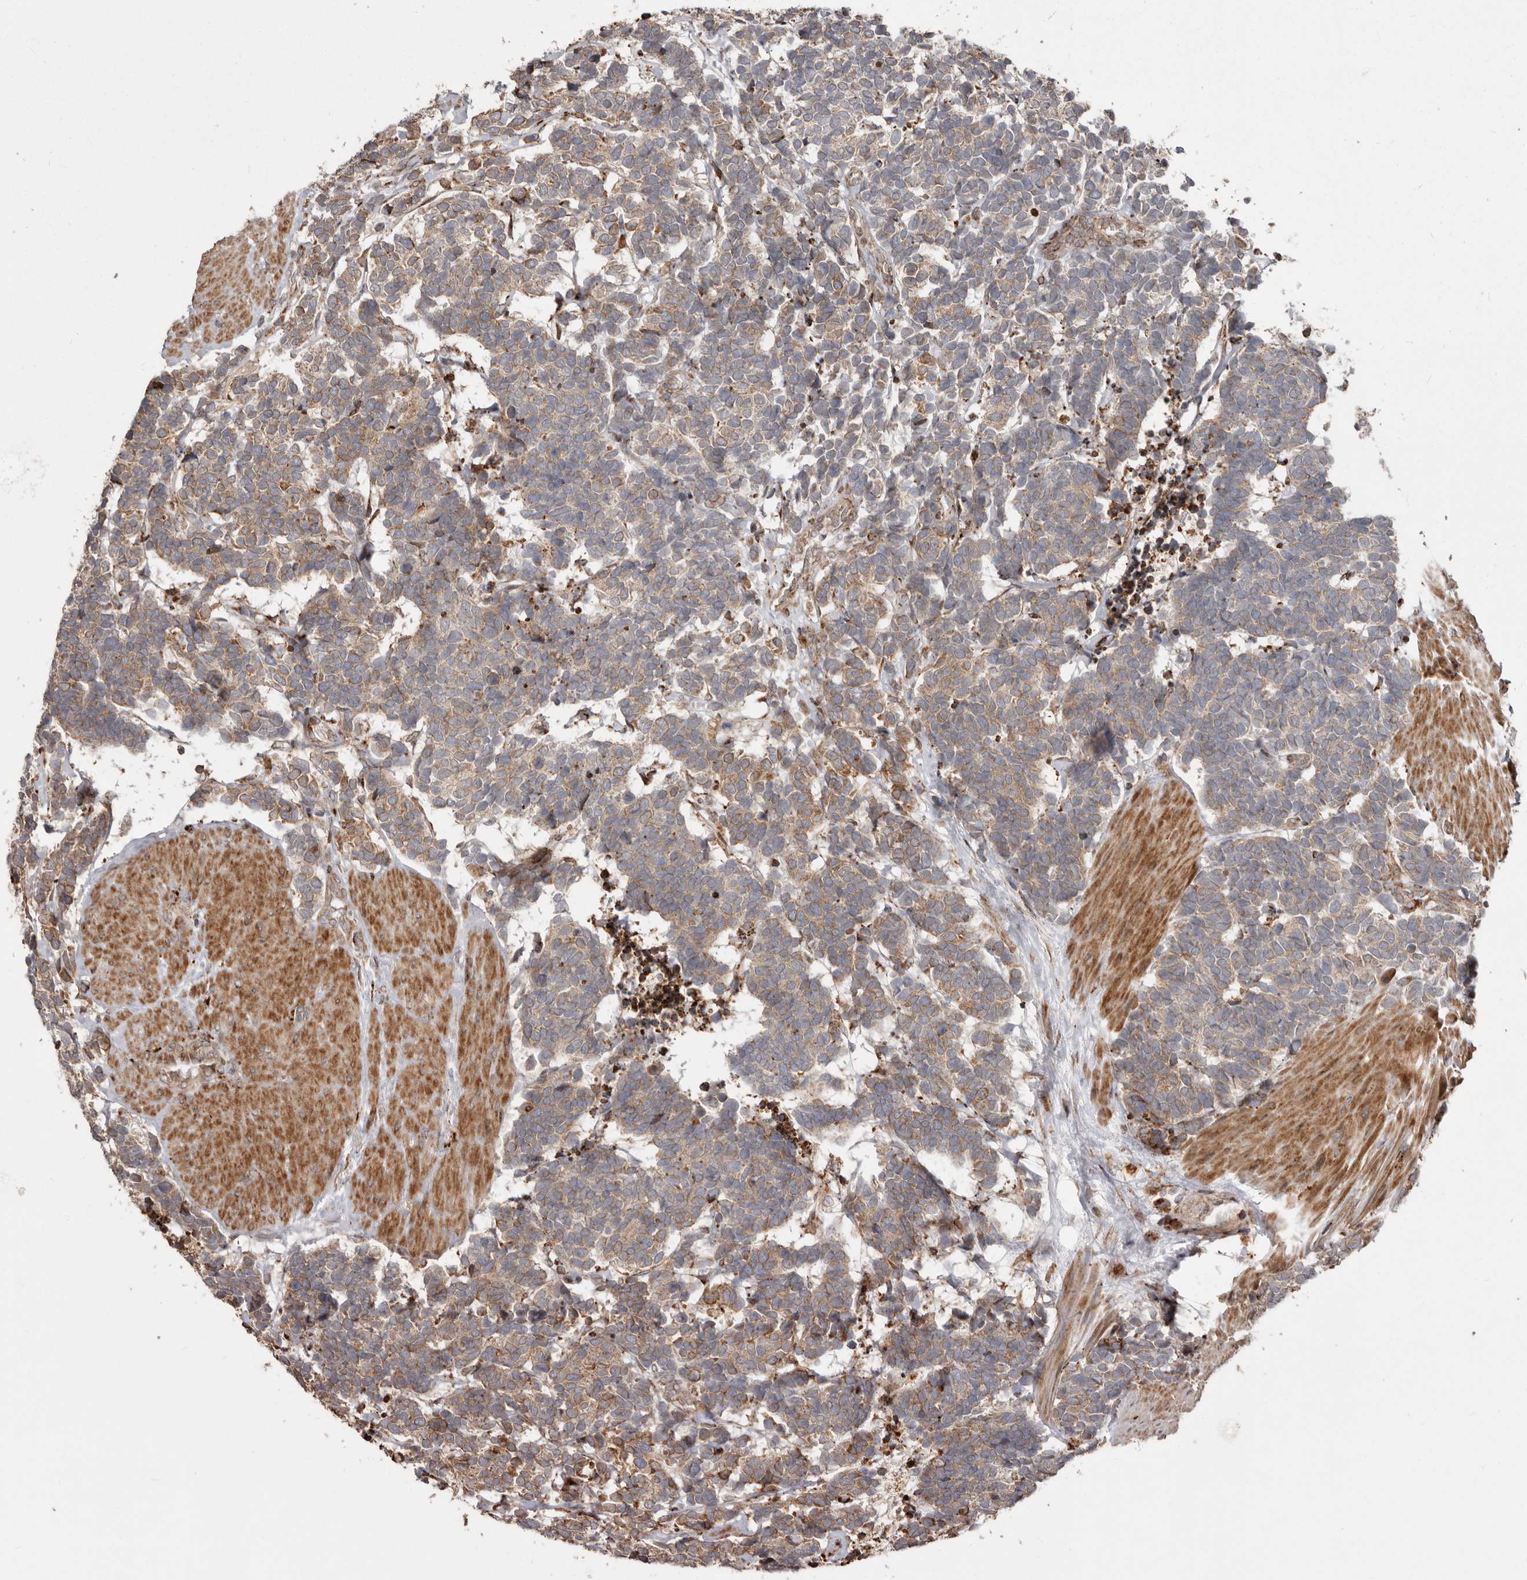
{"staining": {"intensity": "moderate", "quantity": "25%-75%", "location": "cytoplasmic/membranous"}, "tissue": "carcinoid", "cell_type": "Tumor cells", "image_type": "cancer", "snomed": [{"axis": "morphology", "description": "Carcinoma, NOS"}, {"axis": "morphology", "description": "Carcinoid, malignant, NOS"}, {"axis": "topography", "description": "Urinary bladder"}], "caption": "IHC image of neoplastic tissue: human carcinoma stained using IHC displays medium levels of moderate protein expression localized specifically in the cytoplasmic/membranous of tumor cells, appearing as a cytoplasmic/membranous brown color.", "gene": "NUP43", "patient": {"sex": "male", "age": 57}}